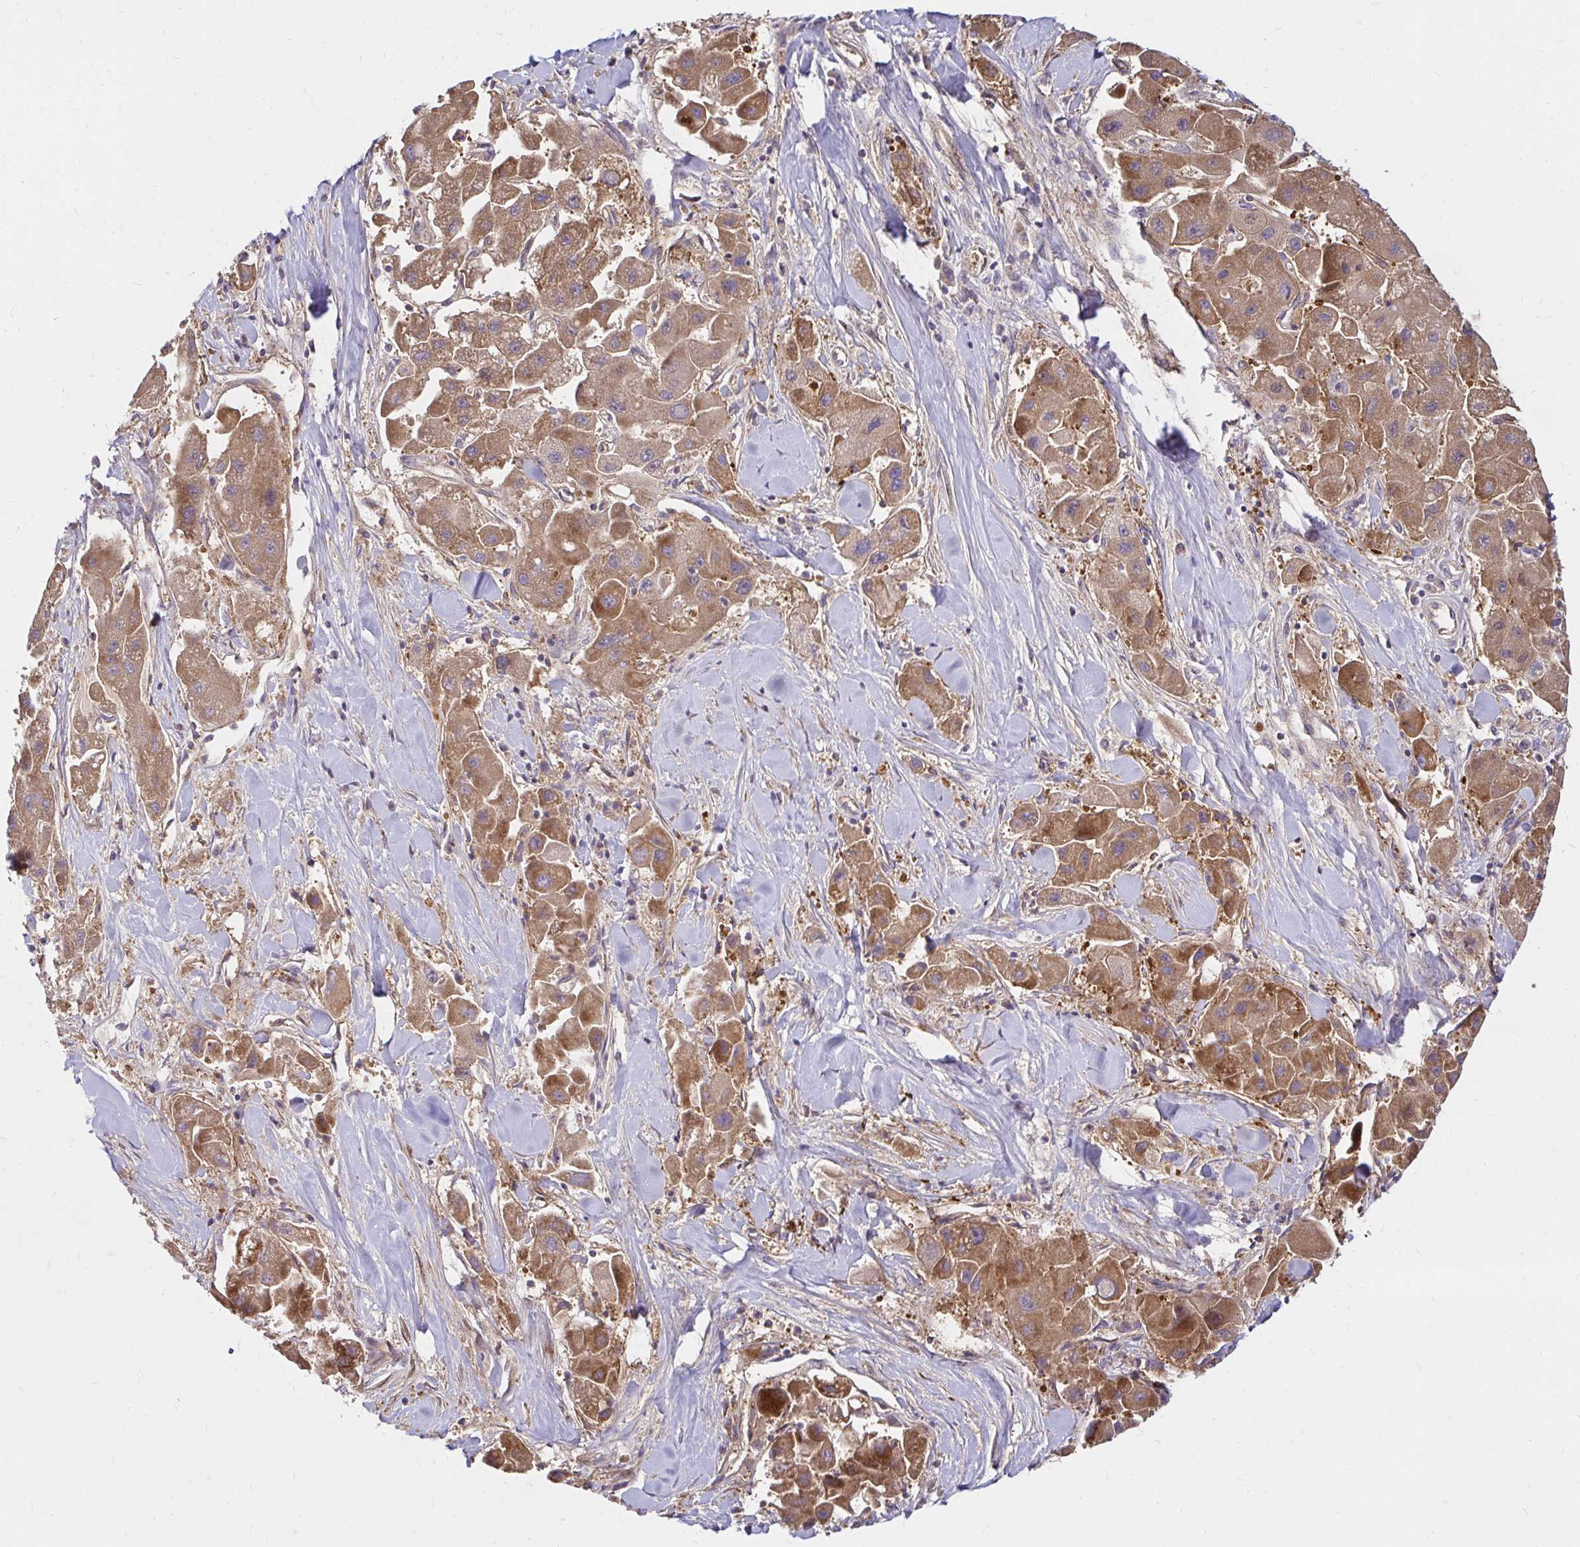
{"staining": {"intensity": "moderate", "quantity": ">75%", "location": "cytoplasmic/membranous"}, "tissue": "liver cancer", "cell_type": "Tumor cells", "image_type": "cancer", "snomed": [{"axis": "morphology", "description": "Carcinoma, Hepatocellular, NOS"}, {"axis": "topography", "description": "Liver"}], "caption": "Liver hepatocellular carcinoma stained with DAB (3,3'-diaminobenzidine) immunohistochemistry demonstrates medium levels of moderate cytoplasmic/membranous staining in approximately >75% of tumor cells.", "gene": "ITGA2", "patient": {"sex": "male", "age": 24}}